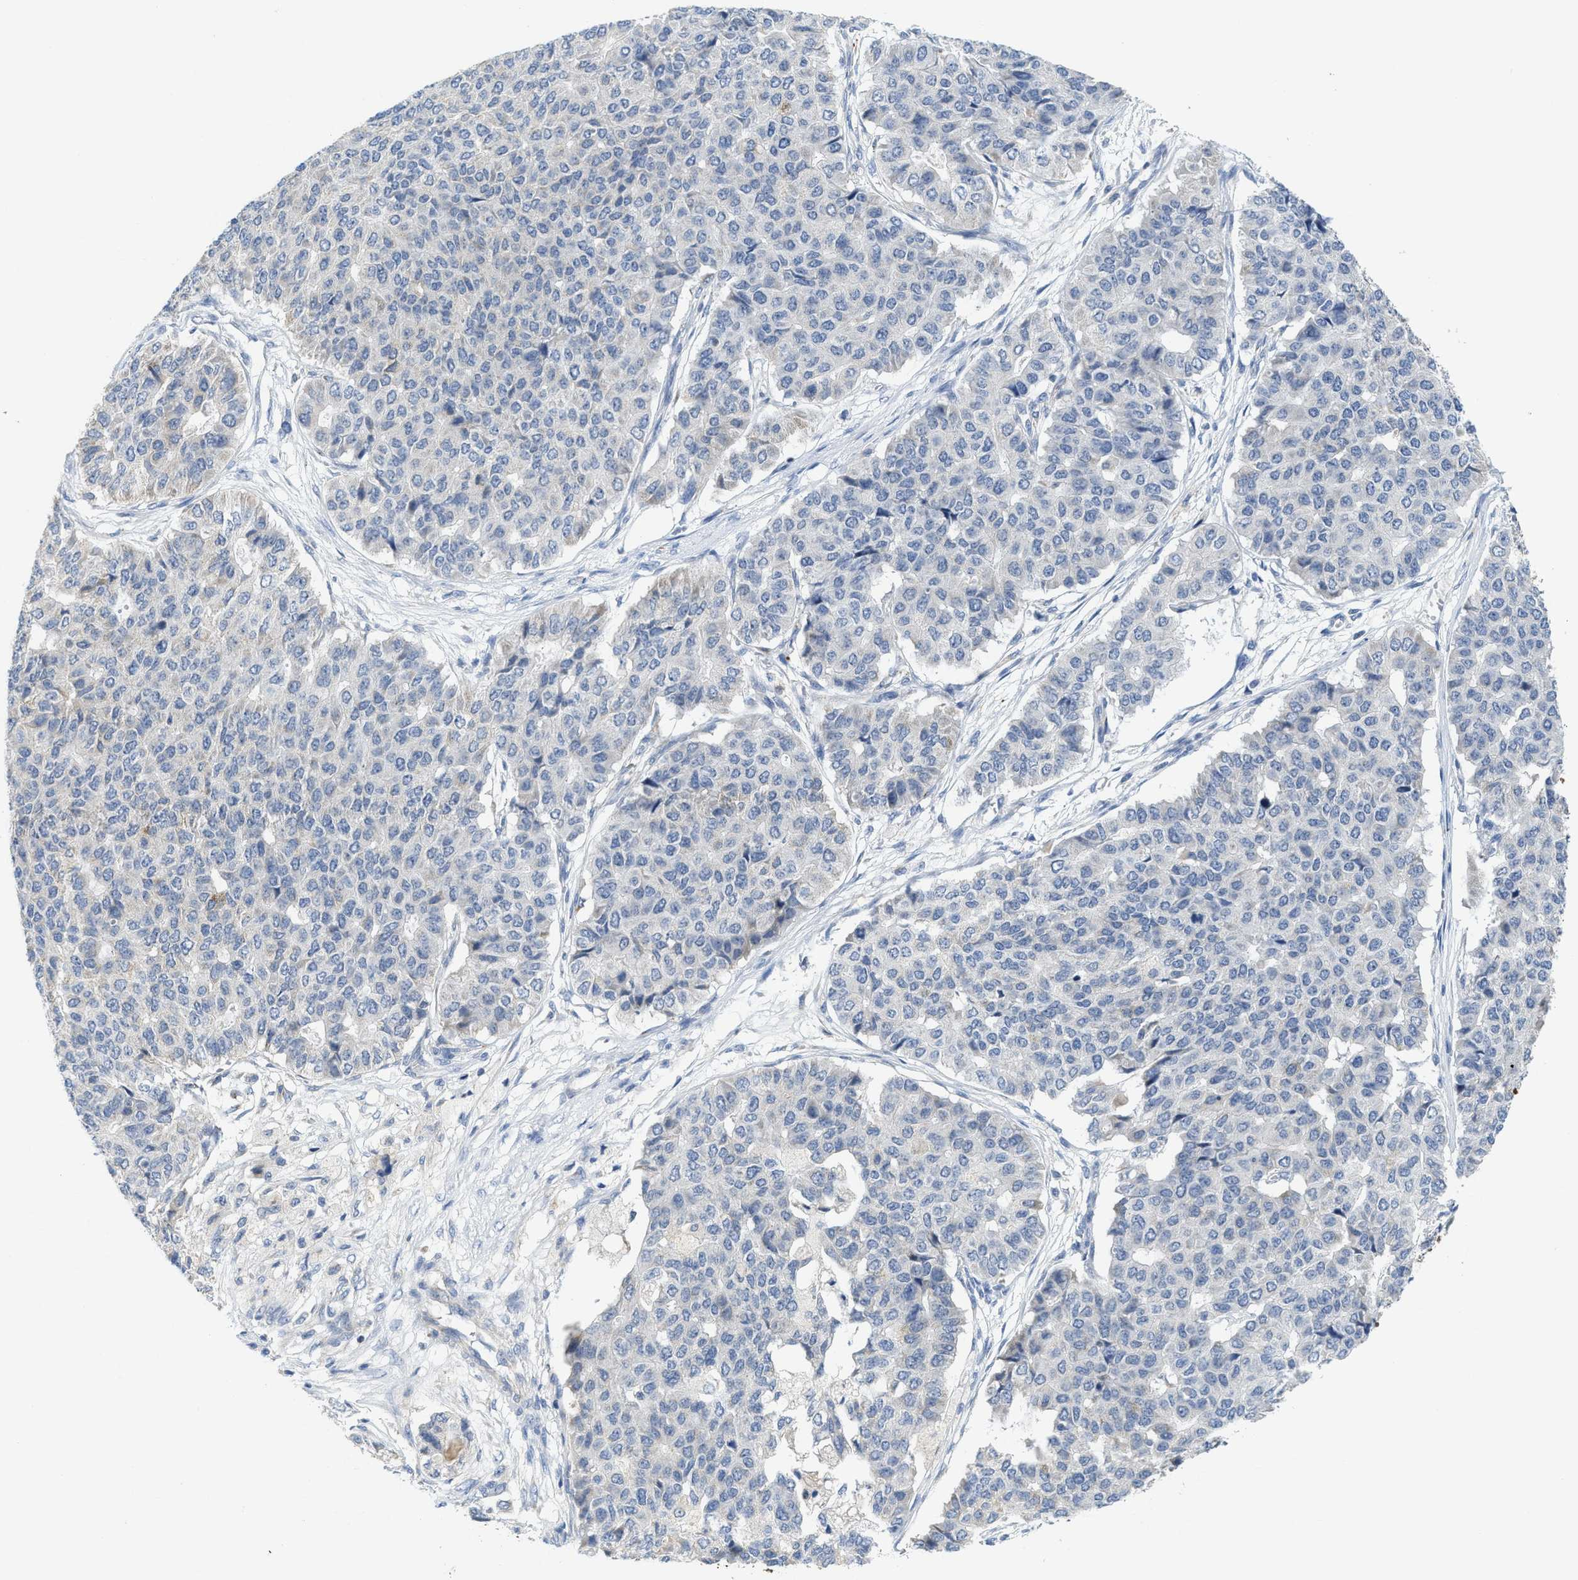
{"staining": {"intensity": "weak", "quantity": "<25%", "location": "cytoplasmic/membranous"}, "tissue": "pancreatic cancer", "cell_type": "Tumor cells", "image_type": "cancer", "snomed": [{"axis": "morphology", "description": "Adenocarcinoma, NOS"}, {"axis": "topography", "description": "Pancreas"}], "caption": "High magnification brightfield microscopy of pancreatic cancer (adenocarcinoma) stained with DAB (3,3'-diaminobenzidine) (brown) and counterstained with hematoxylin (blue): tumor cells show no significant expression.", "gene": "GATD3", "patient": {"sex": "male", "age": 50}}